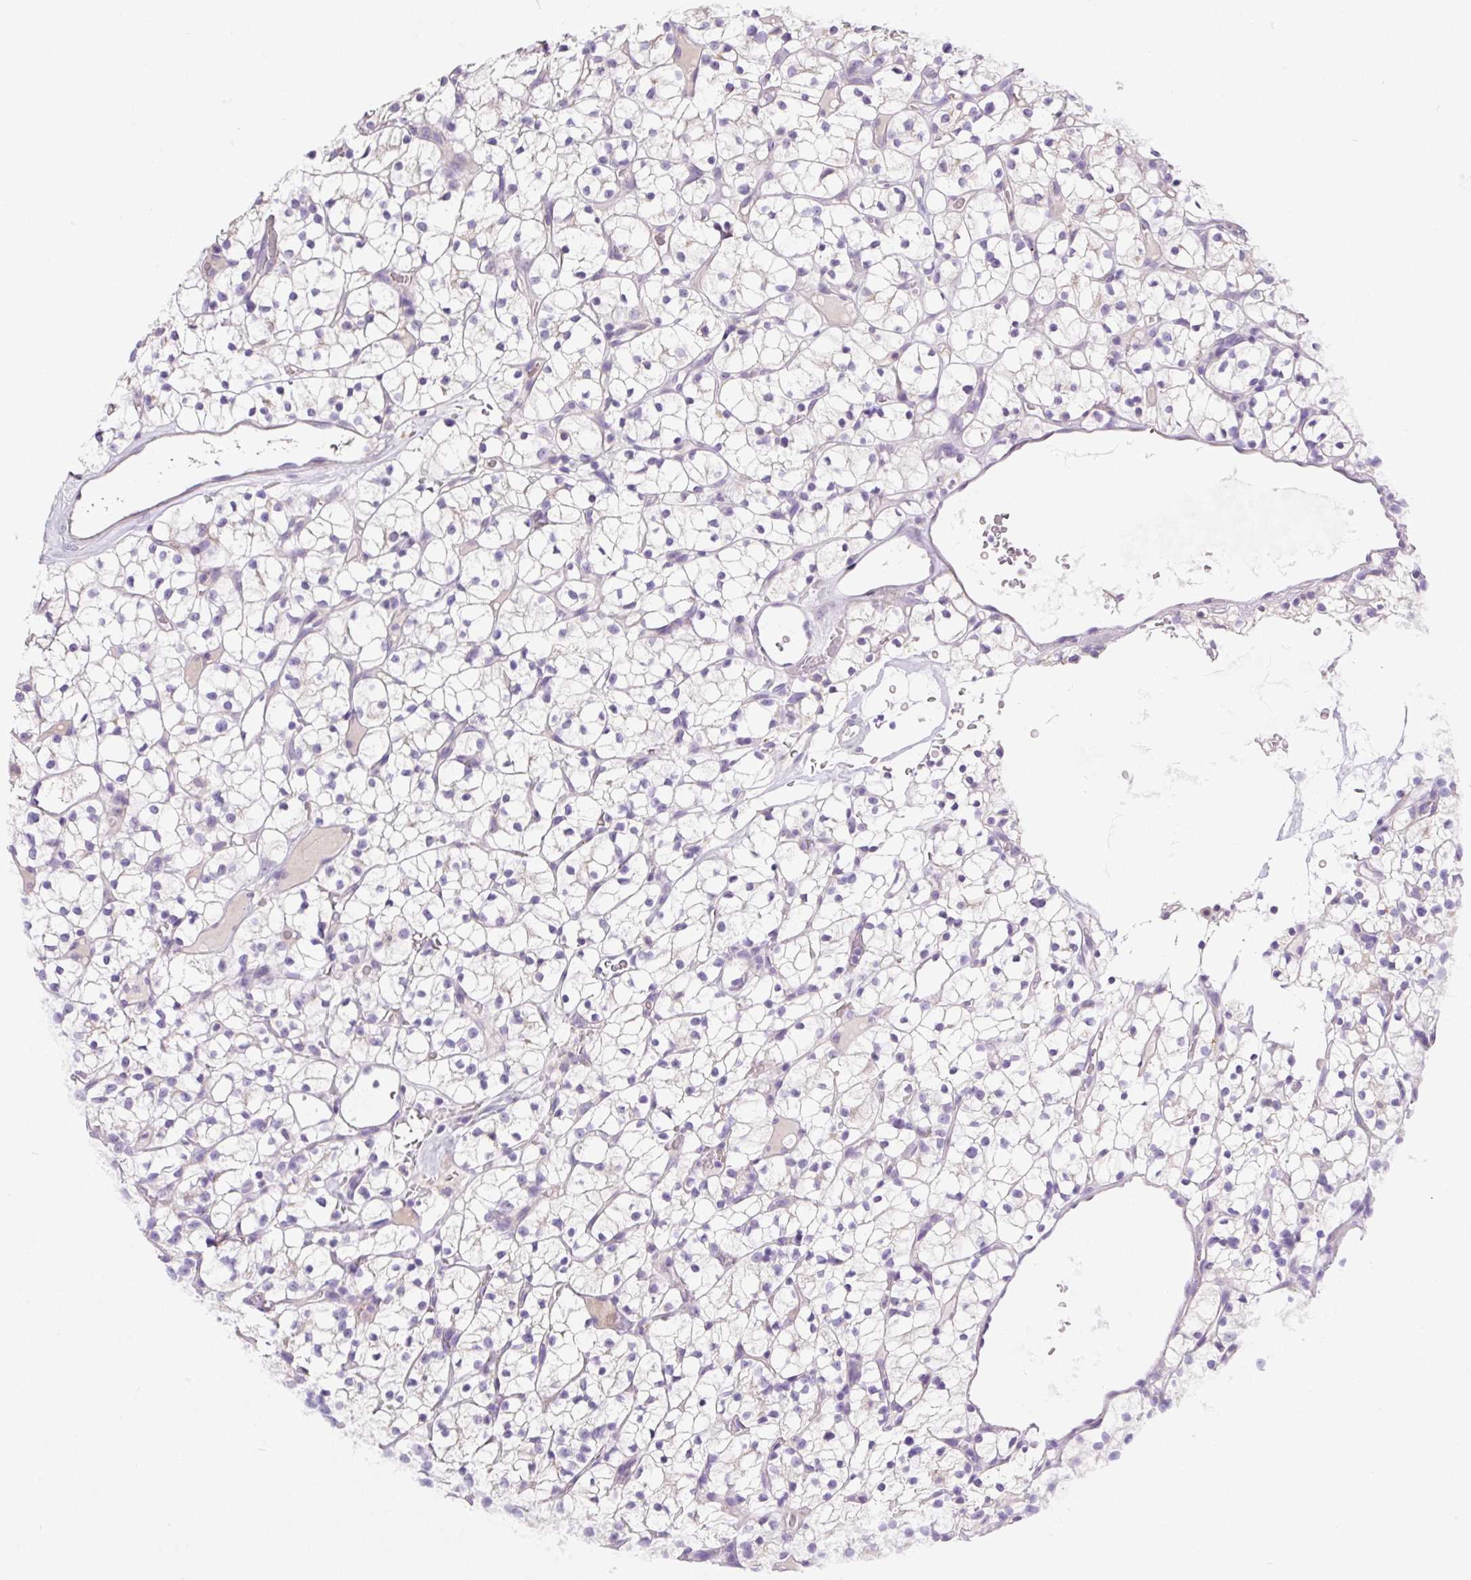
{"staining": {"intensity": "negative", "quantity": "none", "location": "none"}, "tissue": "renal cancer", "cell_type": "Tumor cells", "image_type": "cancer", "snomed": [{"axis": "morphology", "description": "Adenocarcinoma, NOS"}, {"axis": "topography", "description": "Kidney"}], "caption": "There is no significant positivity in tumor cells of renal cancer.", "gene": "TDRD15", "patient": {"sex": "female", "age": 64}}